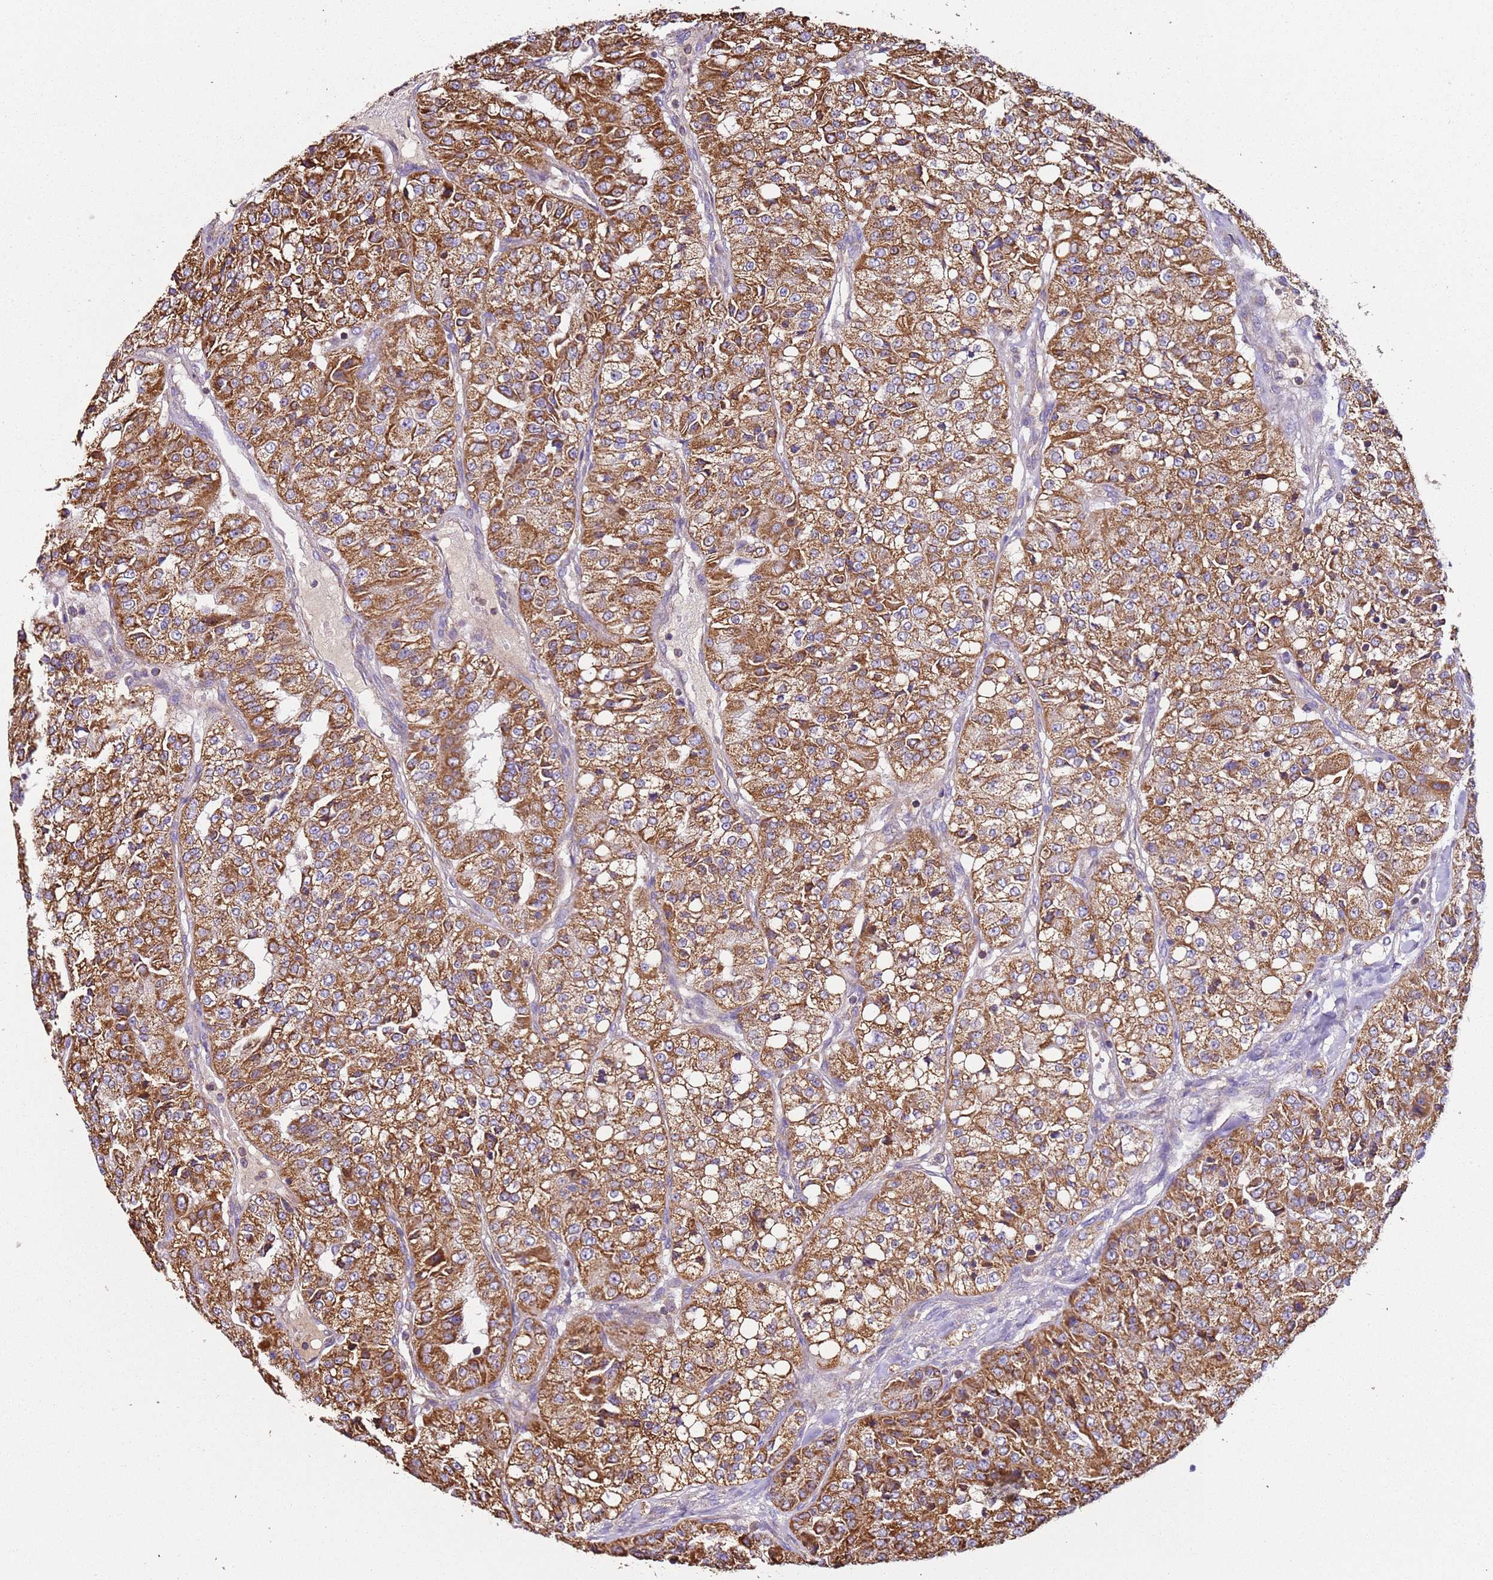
{"staining": {"intensity": "strong", "quantity": ">75%", "location": "cytoplasmic/membranous"}, "tissue": "renal cancer", "cell_type": "Tumor cells", "image_type": "cancer", "snomed": [{"axis": "morphology", "description": "Adenocarcinoma, NOS"}, {"axis": "topography", "description": "Kidney"}], "caption": "Renal cancer (adenocarcinoma) stained for a protein demonstrates strong cytoplasmic/membranous positivity in tumor cells. The protein is shown in brown color, while the nuclei are stained blue.", "gene": "RMND5A", "patient": {"sex": "female", "age": 63}}